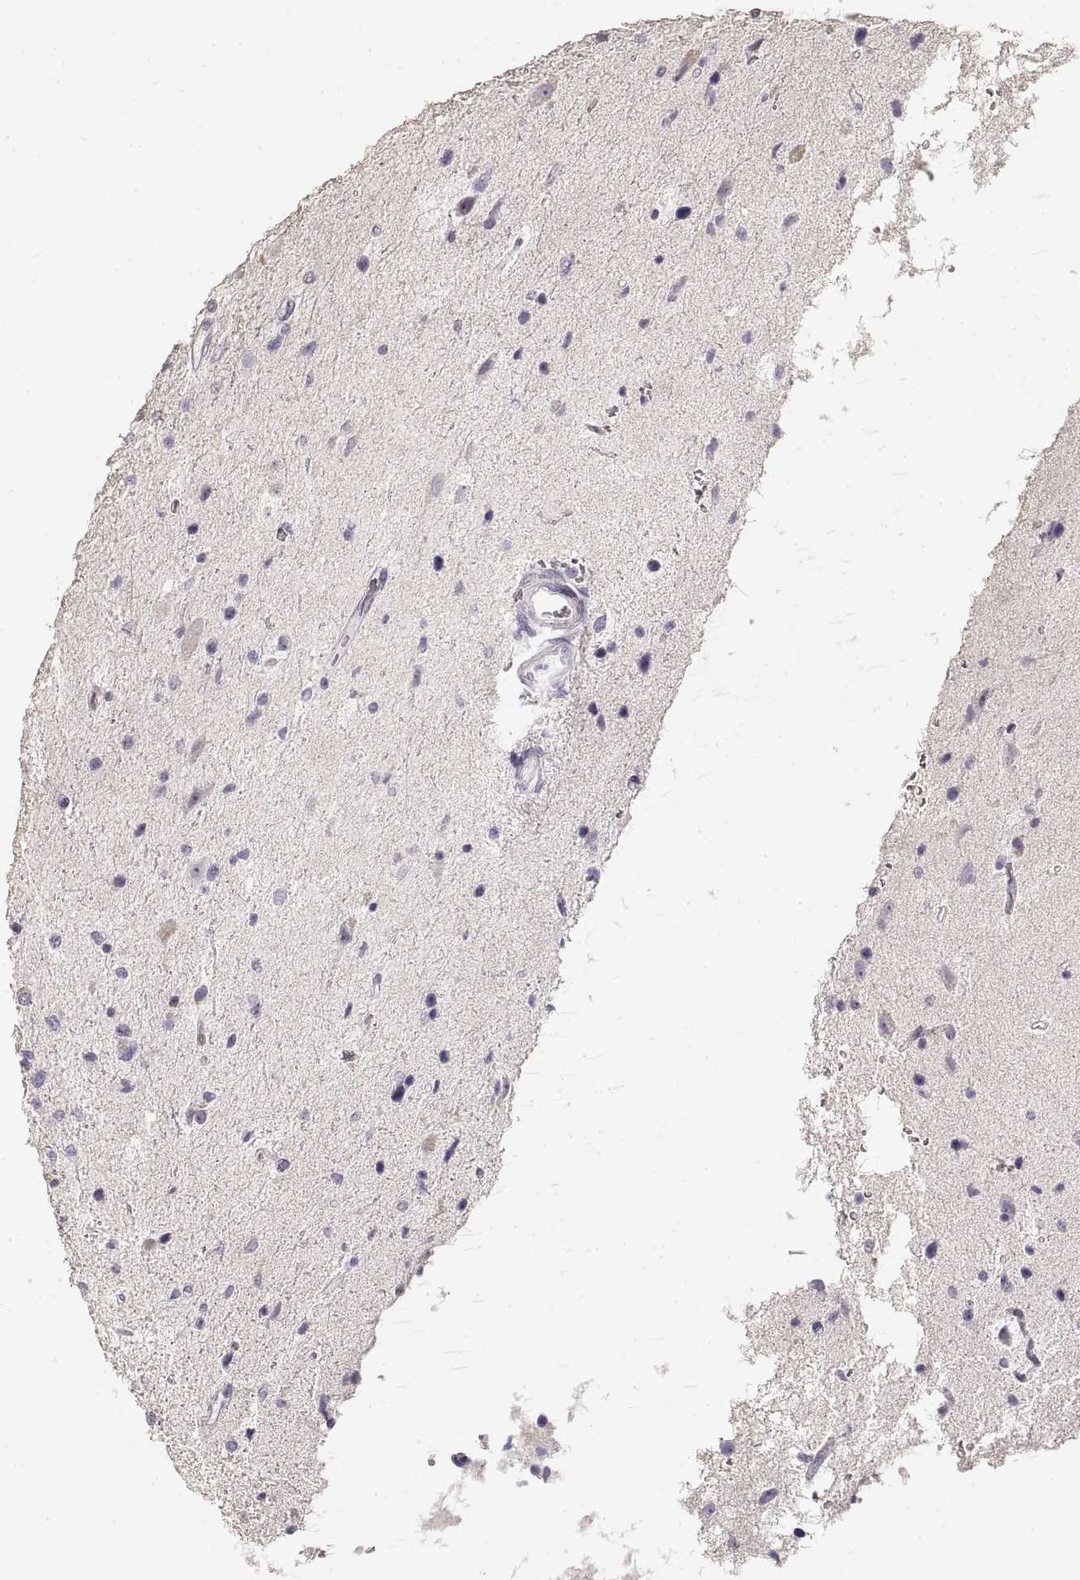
{"staining": {"intensity": "negative", "quantity": "none", "location": "none"}, "tissue": "glioma", "cell_type": "Tumor cells", "image_type": "cancer", "snomed": [{"axis": "morphology", "description": "Glioma, malignant, Low grade"}, {"axis": "topography", "description": "Brain"}], "caption": "Immunohistochemistry (IHC) histopathology image of glioma stained for a protein (brown), which shows no staining in tumor cells.", "gene": "ZP3", "patient": {"sex": "female", "age": 32}}